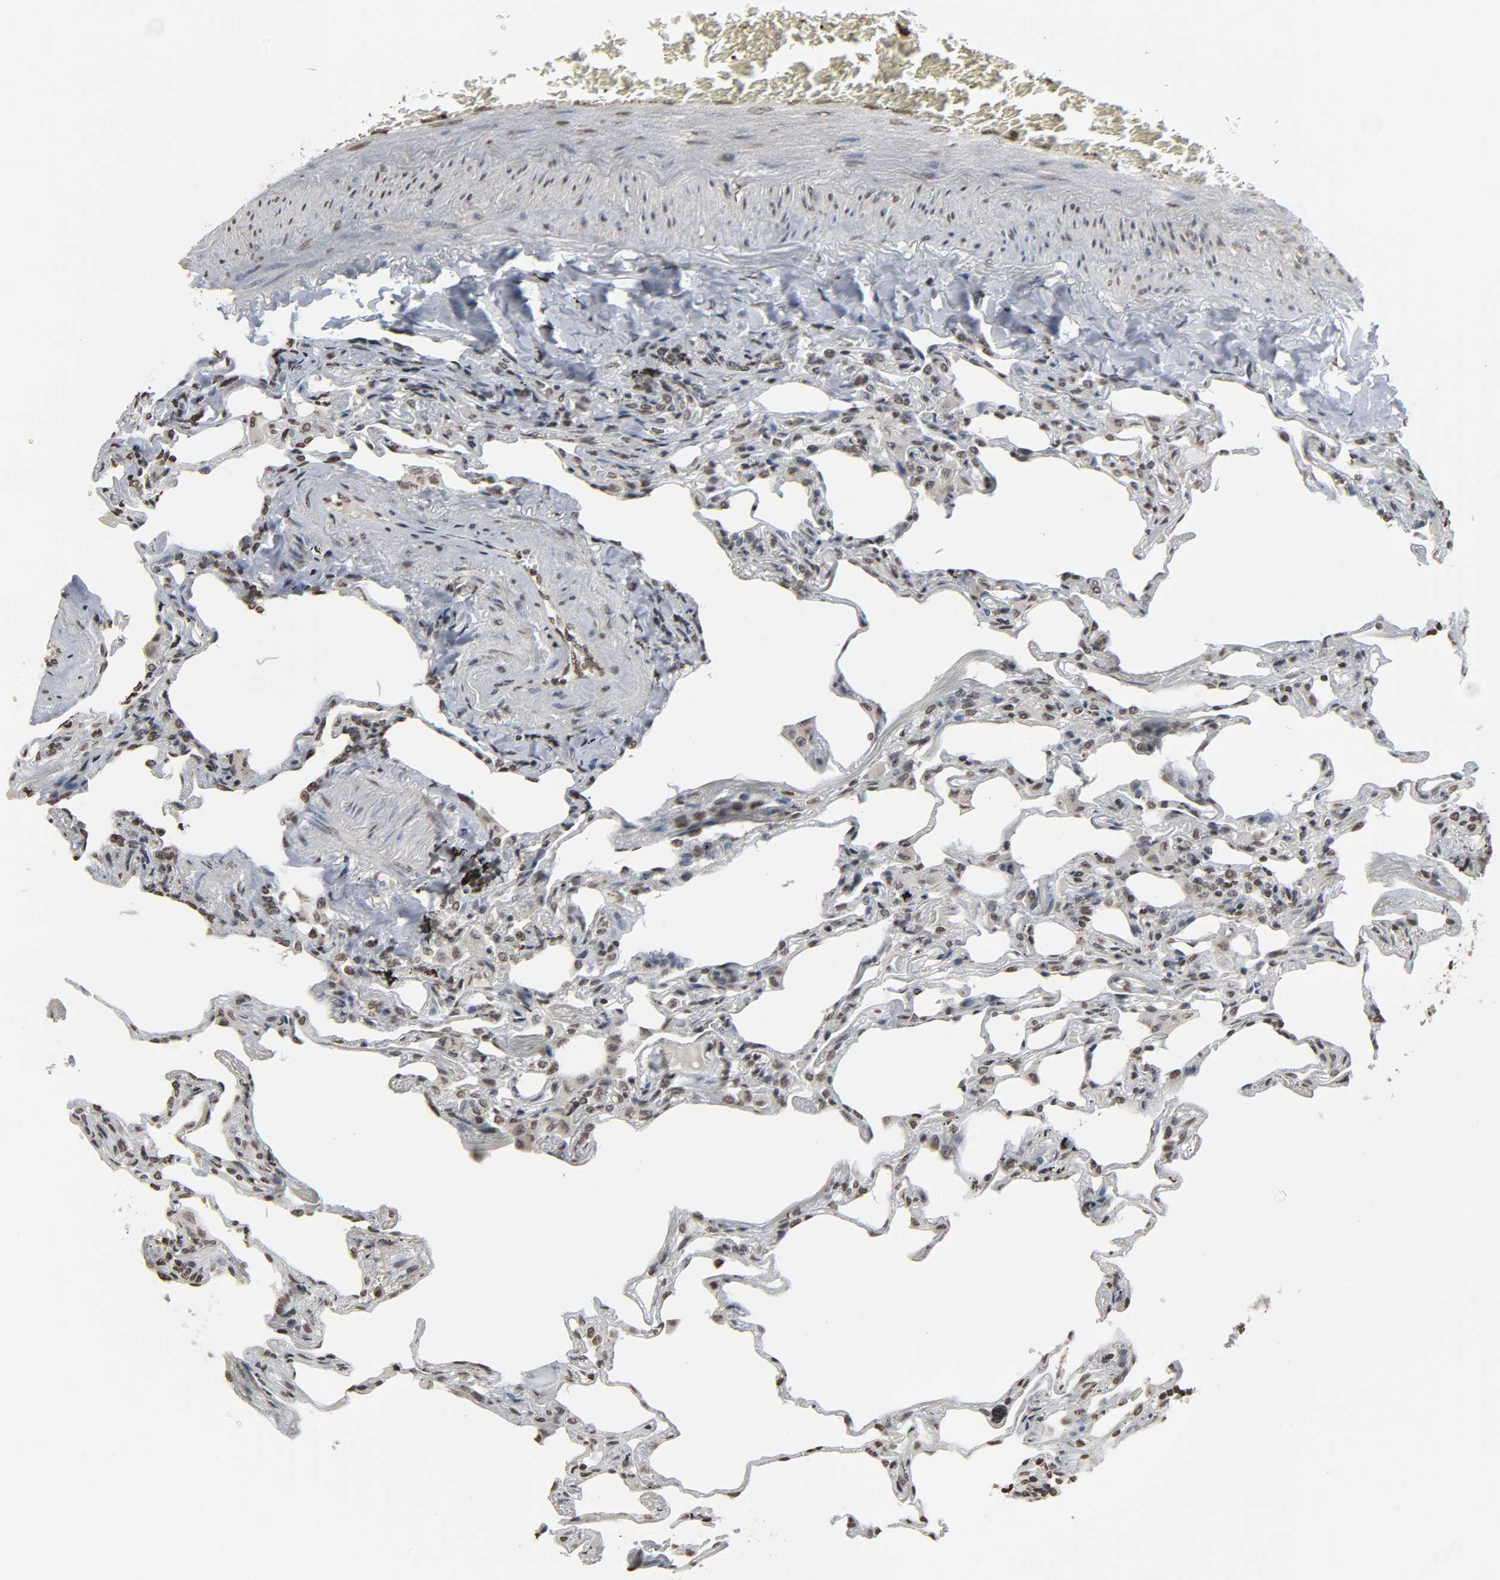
{"staining": {"intensity": "strong", "quantity": ">75%", "location": "nuclear"}, "tissue": "lung", "cell_type": "Alveolar cells", "image_type": "normal", "snomed": [{"axis": "morphology", "description": "Normal tissue, NOS"}, {"axis": "morphology", "description": "Inflammation, NOS"}, {"axis": "topography", "description": "Lung"}], "caption": "Alveolar cells demonstrate high levels of strong nuclear staining in approximately >75% of cells in unremarkable human lung.", "gene": "ELAVL1", "patient": {"sex": "male", "age": 69}}